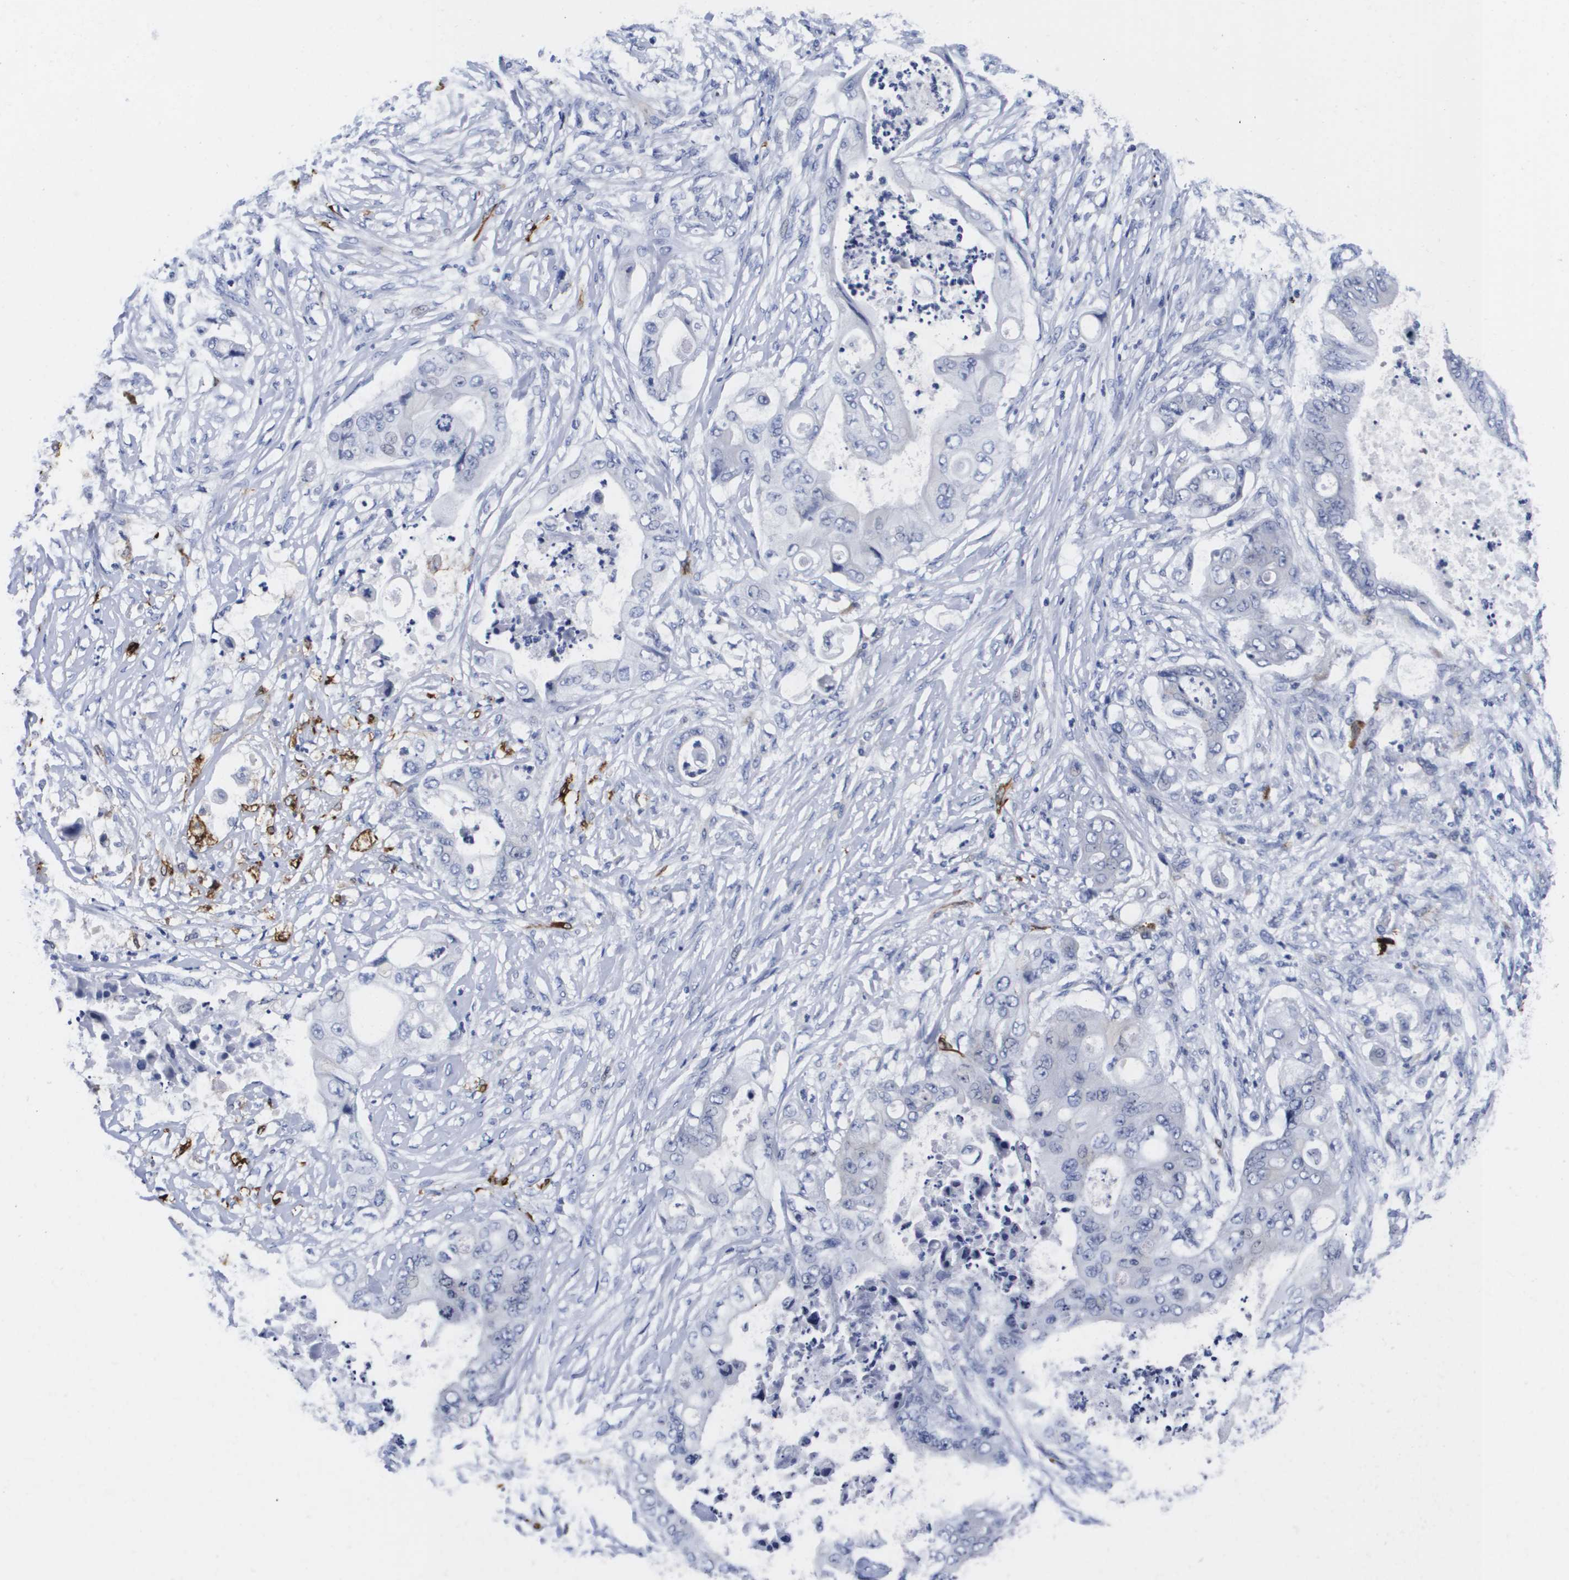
{"staining": {"intensity": "negative", "quantity": "none", "location": "none"}, "tissue": "stomach cancer", "cell_type": "Tumor cells", "image_type": "cancer", "snomed": [{"axis": "morphology", "description": "Adenocarcinoma, NOS"}, {"axis": "topography", "description": "Stomach"}], "caption": "A micrograph of human adenocarcinoma (stomach) is negative for staining in tumor cells.", "gene": "HMOX1", "patient": {"sex": "female", "age": 73}}